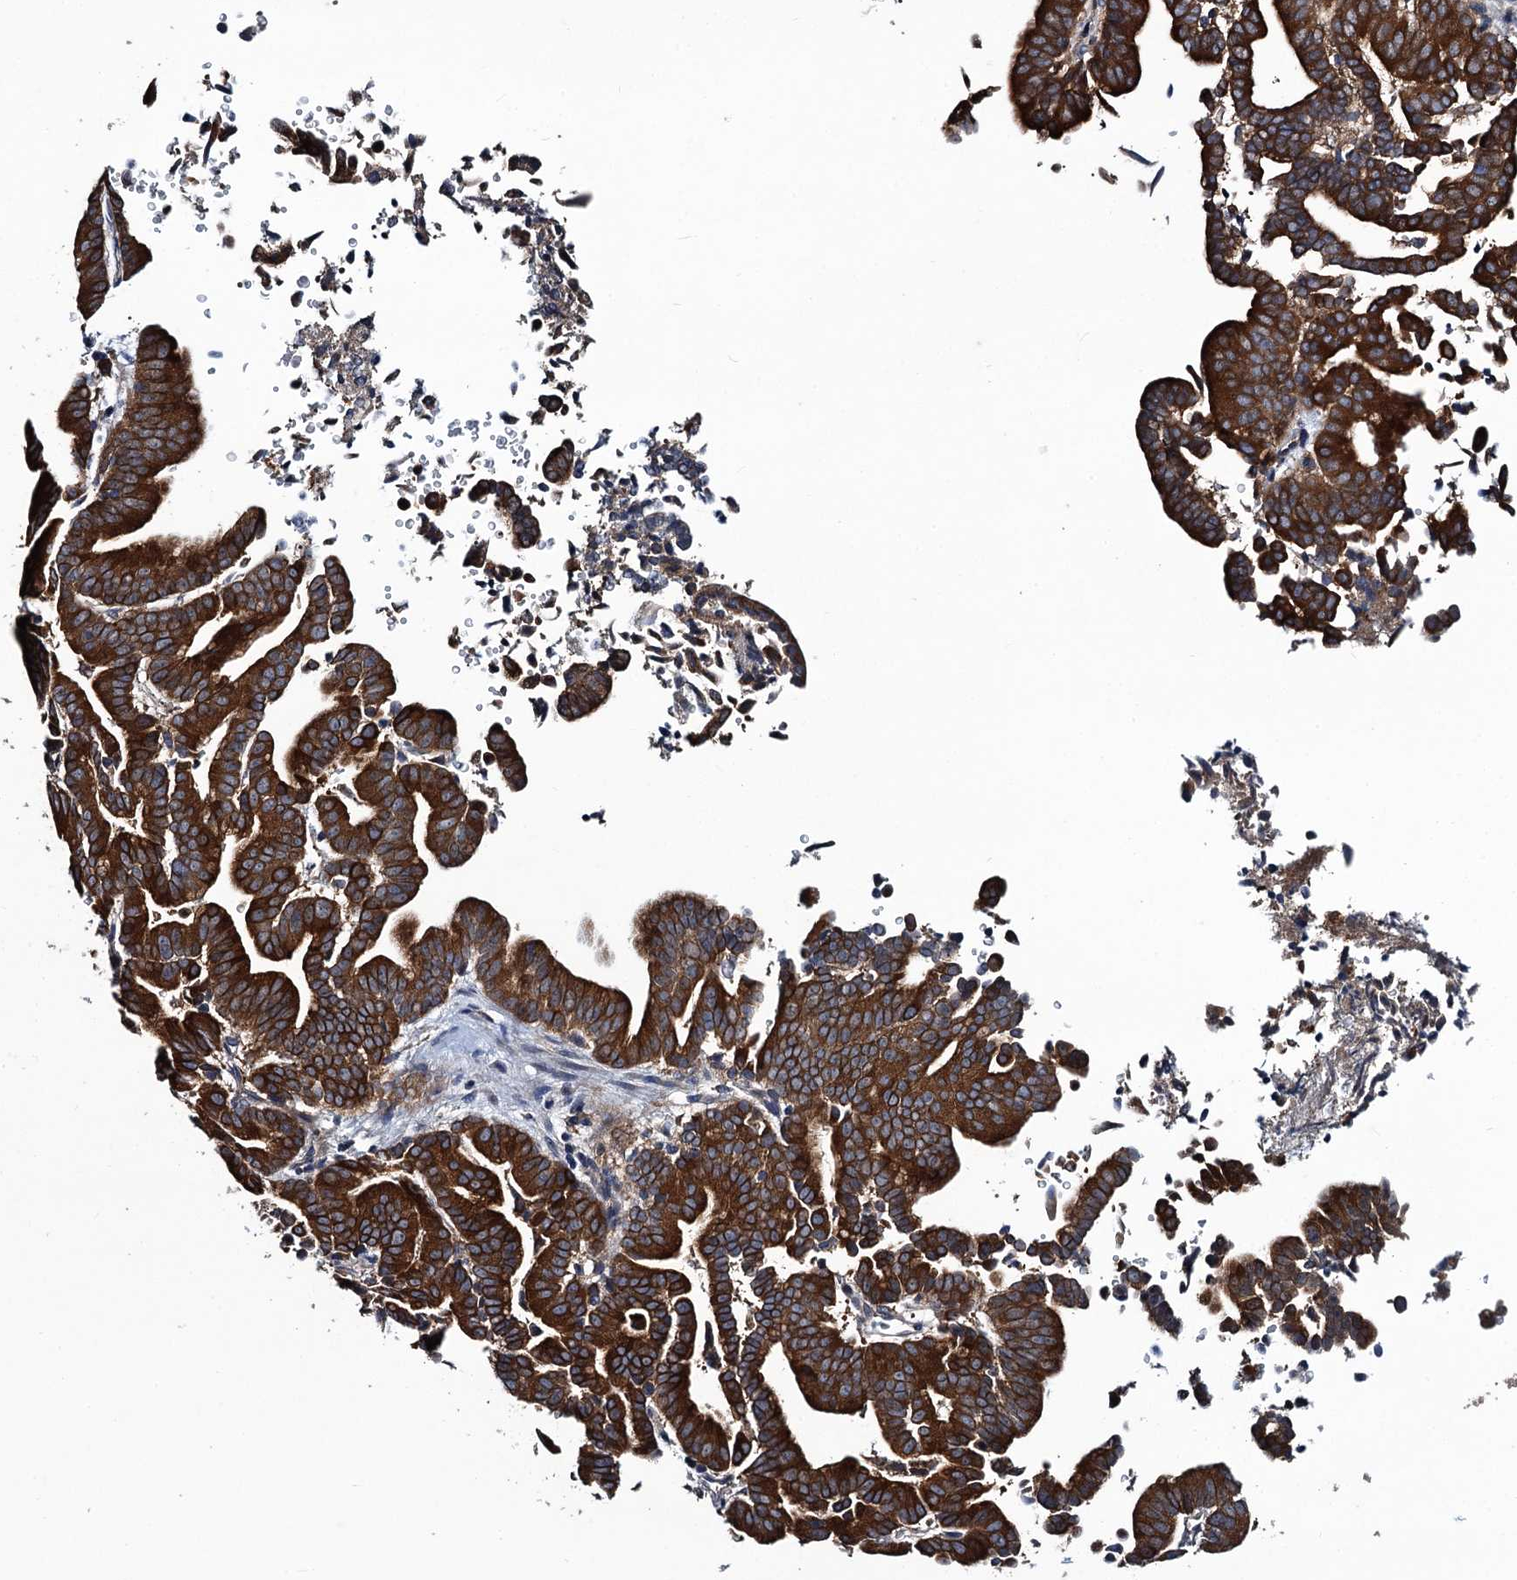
{"staining": {"intensity": "strong", "quantity": ">75%", "location": "cytoplasmic/membranous"}, "tissue": "liver cancer", "cell_type": "Tumor cells", "image_type": "cancer", "snomed": [{"axis": "morphology", "description": "Cholangiocarcinoma"}, {"axis": "topography", "description": "Liver"}], "caption": "An IHC photomicrograph of tumor tissue is shown. Protein staining in brown labels strong cytoplasmic/membranous positivity in liver cholangiocarcinoma within tumor cells.", "gene": "SNAP29", "patient": {"sex": "female", "age": 75}}